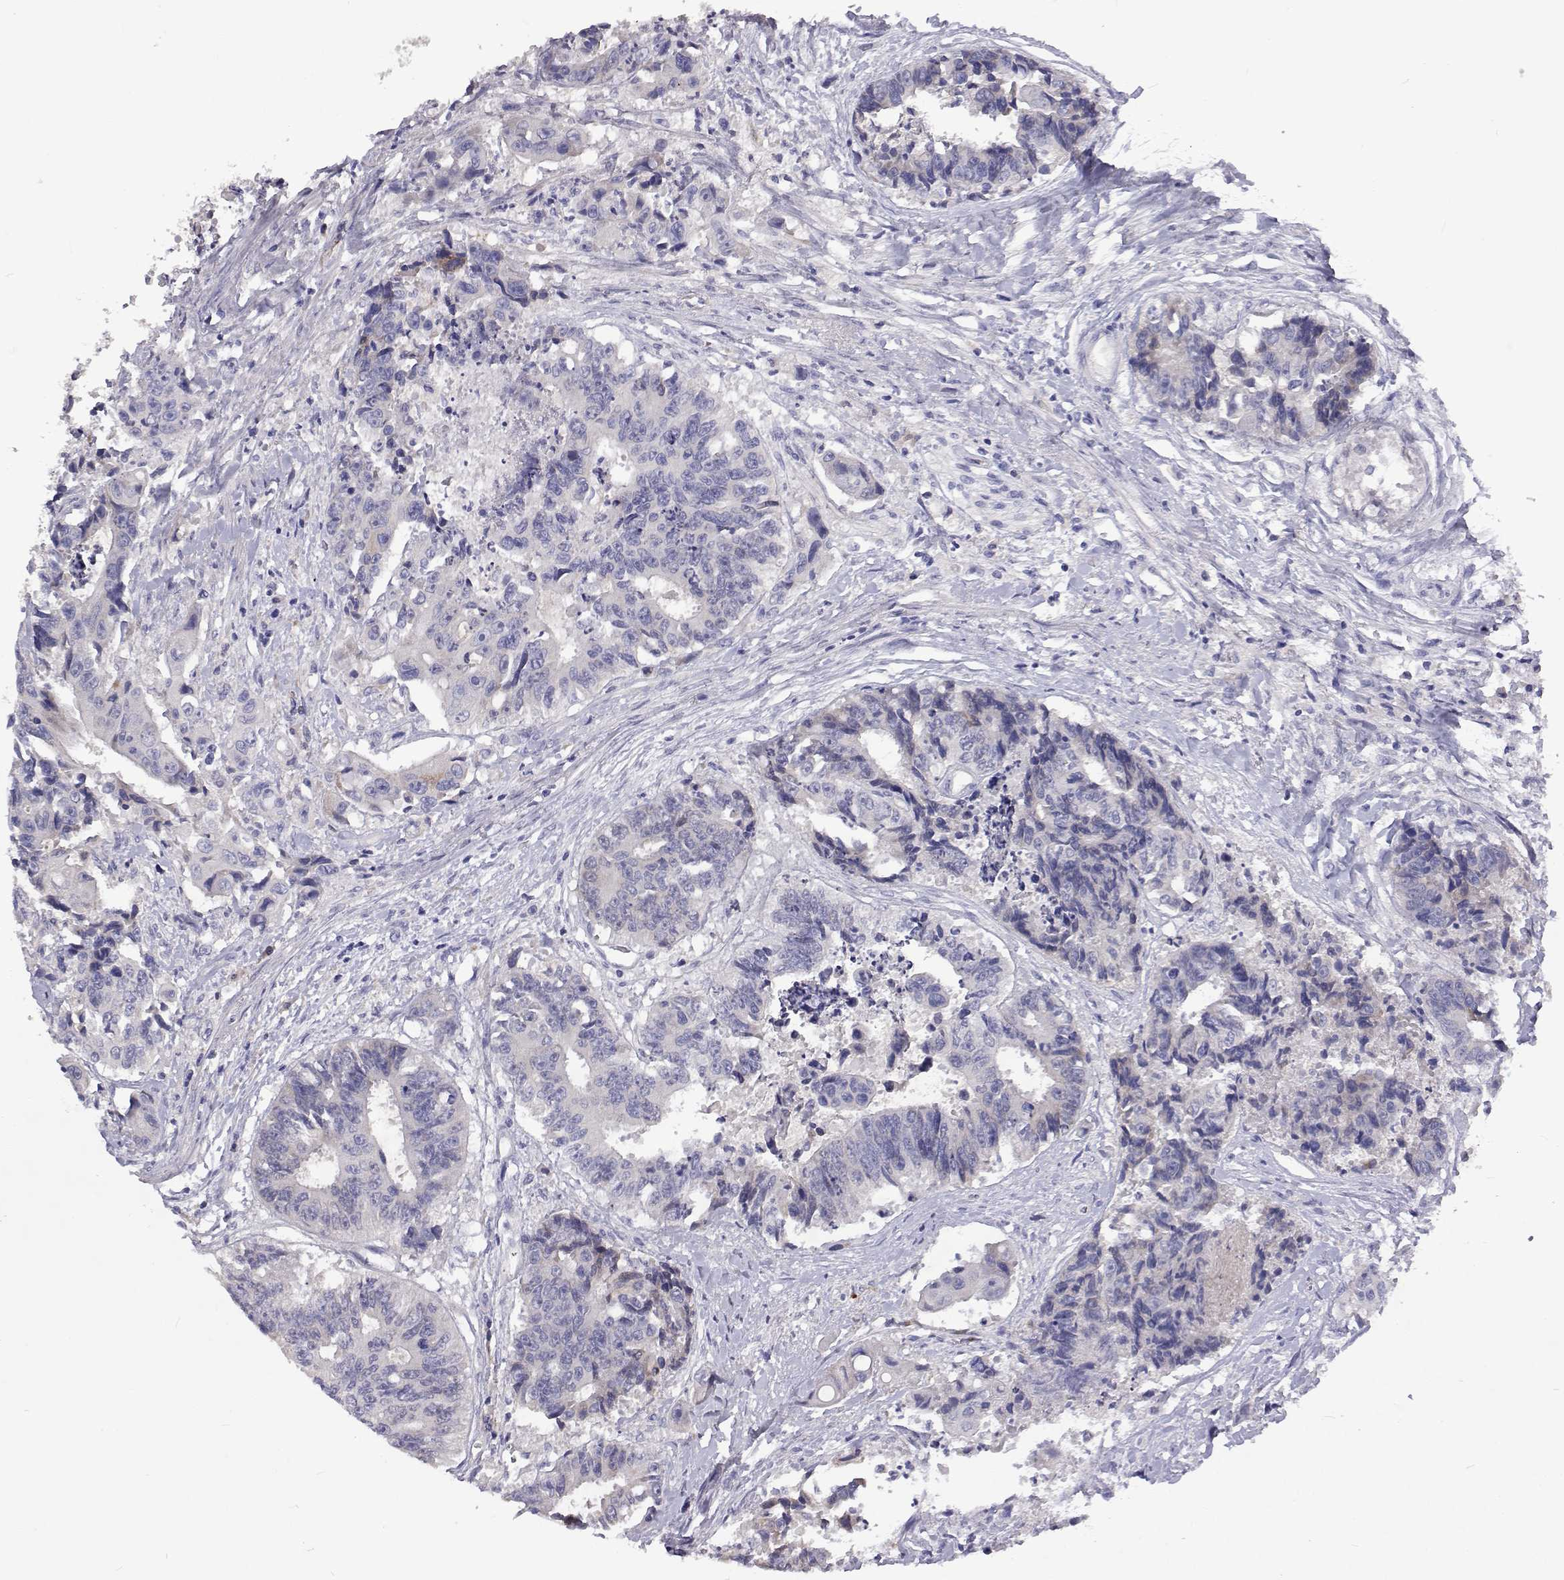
{"staining": {"intensity": "negative", "quantity": "none", "location": "none"}, "tissue": "colorectal cancer", "cell_type": "Tumor cells", "image_type": "cancer", "snomed": [{"axis": "morphology", "description": "Adenocarcinoma, NOS"}, {"axis": "topography", "description": "Rectum"}], "caption": "Tumor cells show no significant expression in colorectal cancer.", "gene": "NPR3", "patient": {"sex": "male", "age": 54}}